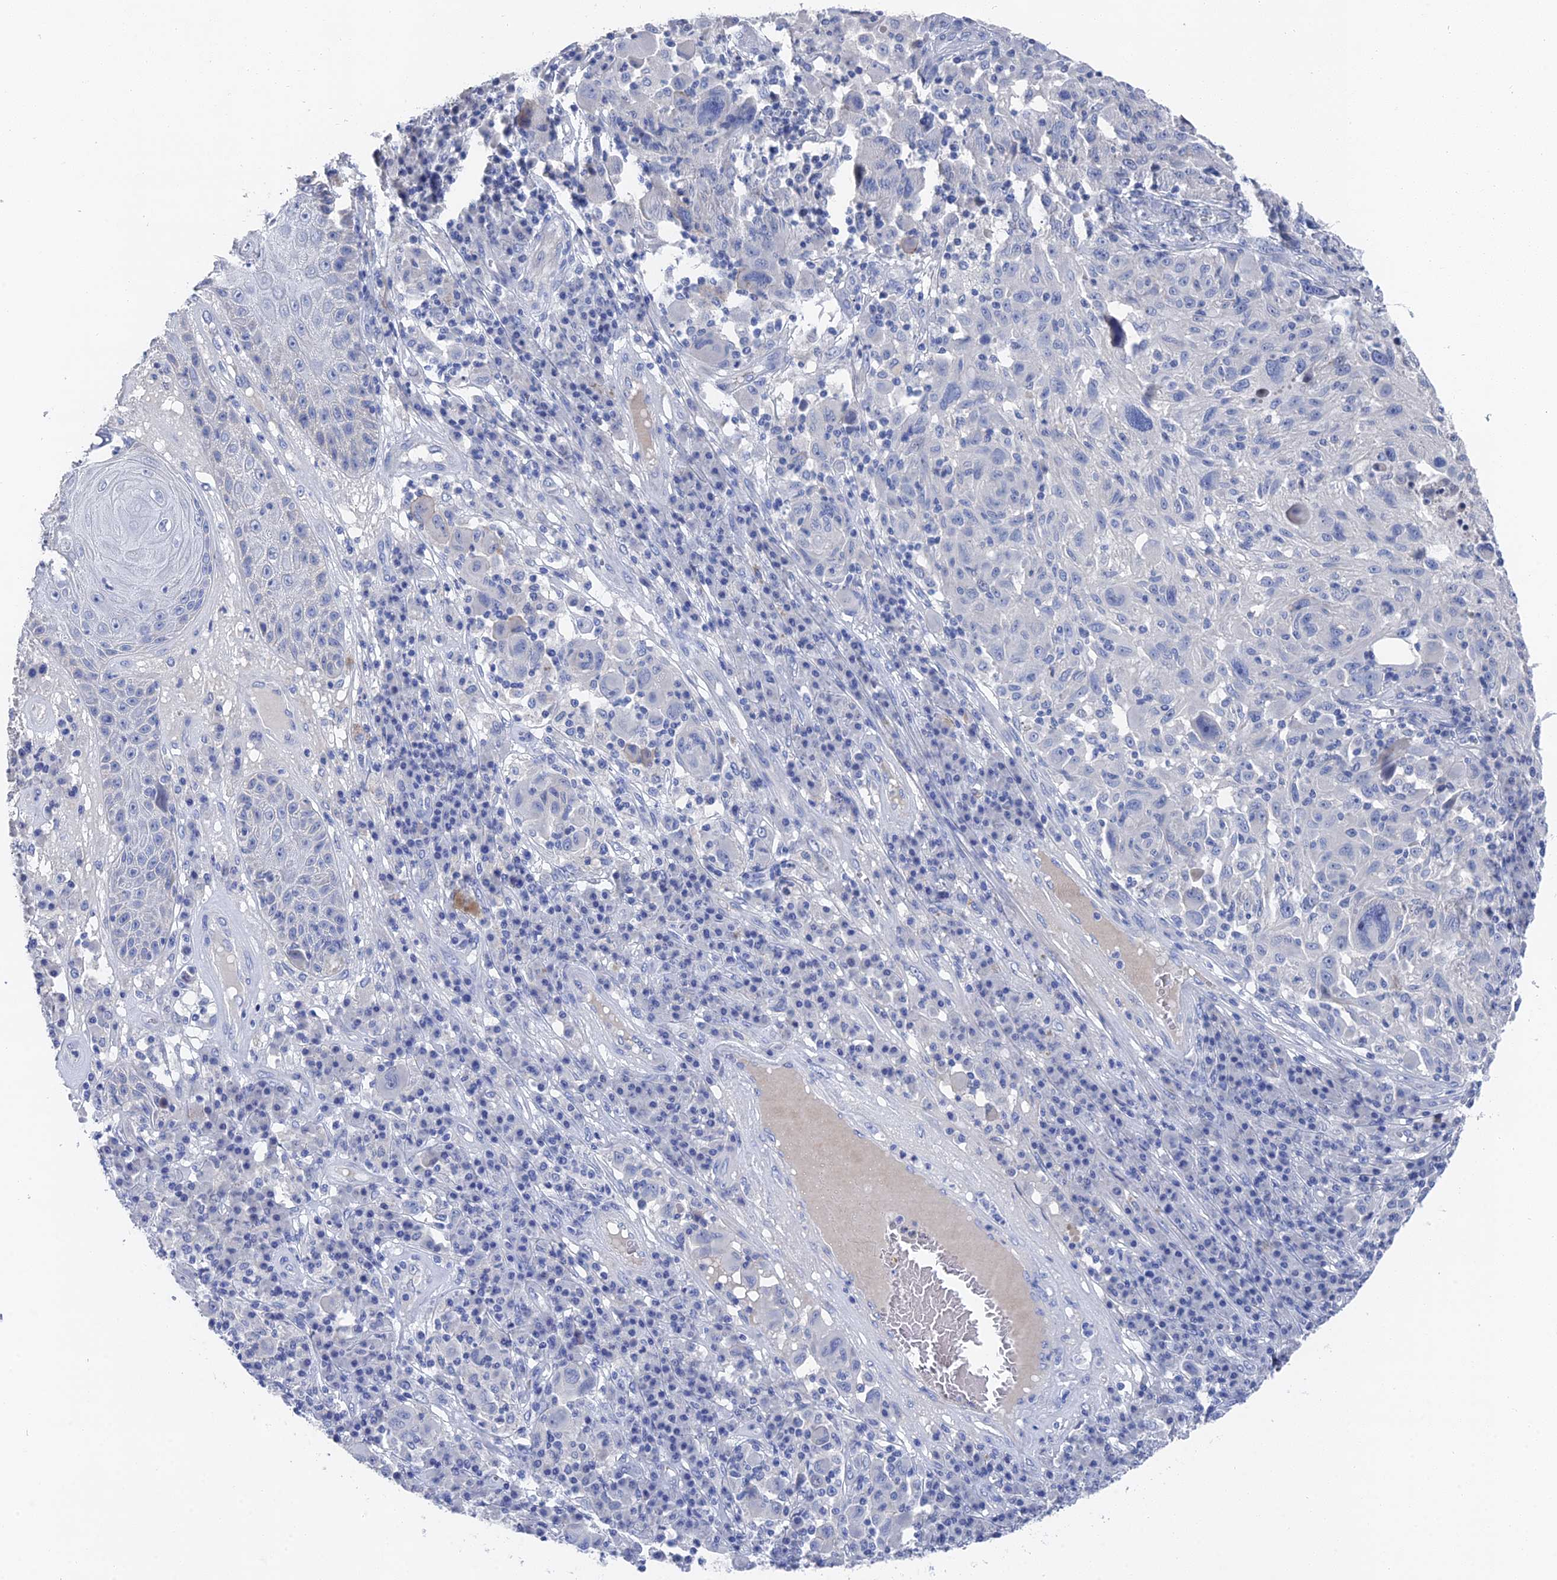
{"staining": {"intensity": "negative", "quantity": "none", "location": "none"}, "tissue": "melanoma", "cell_type": "Tumor cells", "image_type": "cancer", "snomed": [{"axis": "morphology", "description": "Malignant melanoma, NOS"}, {"axis": "topography", "description": "Skin"}], "caption": "A high-resolution micrograph shows immunohistochemistry (IHC) staining of malignant melanoma, which displays no significant staining in tumor cells.", "gene": "GFAP", "patient": {"sex": "male", "age": 53}}